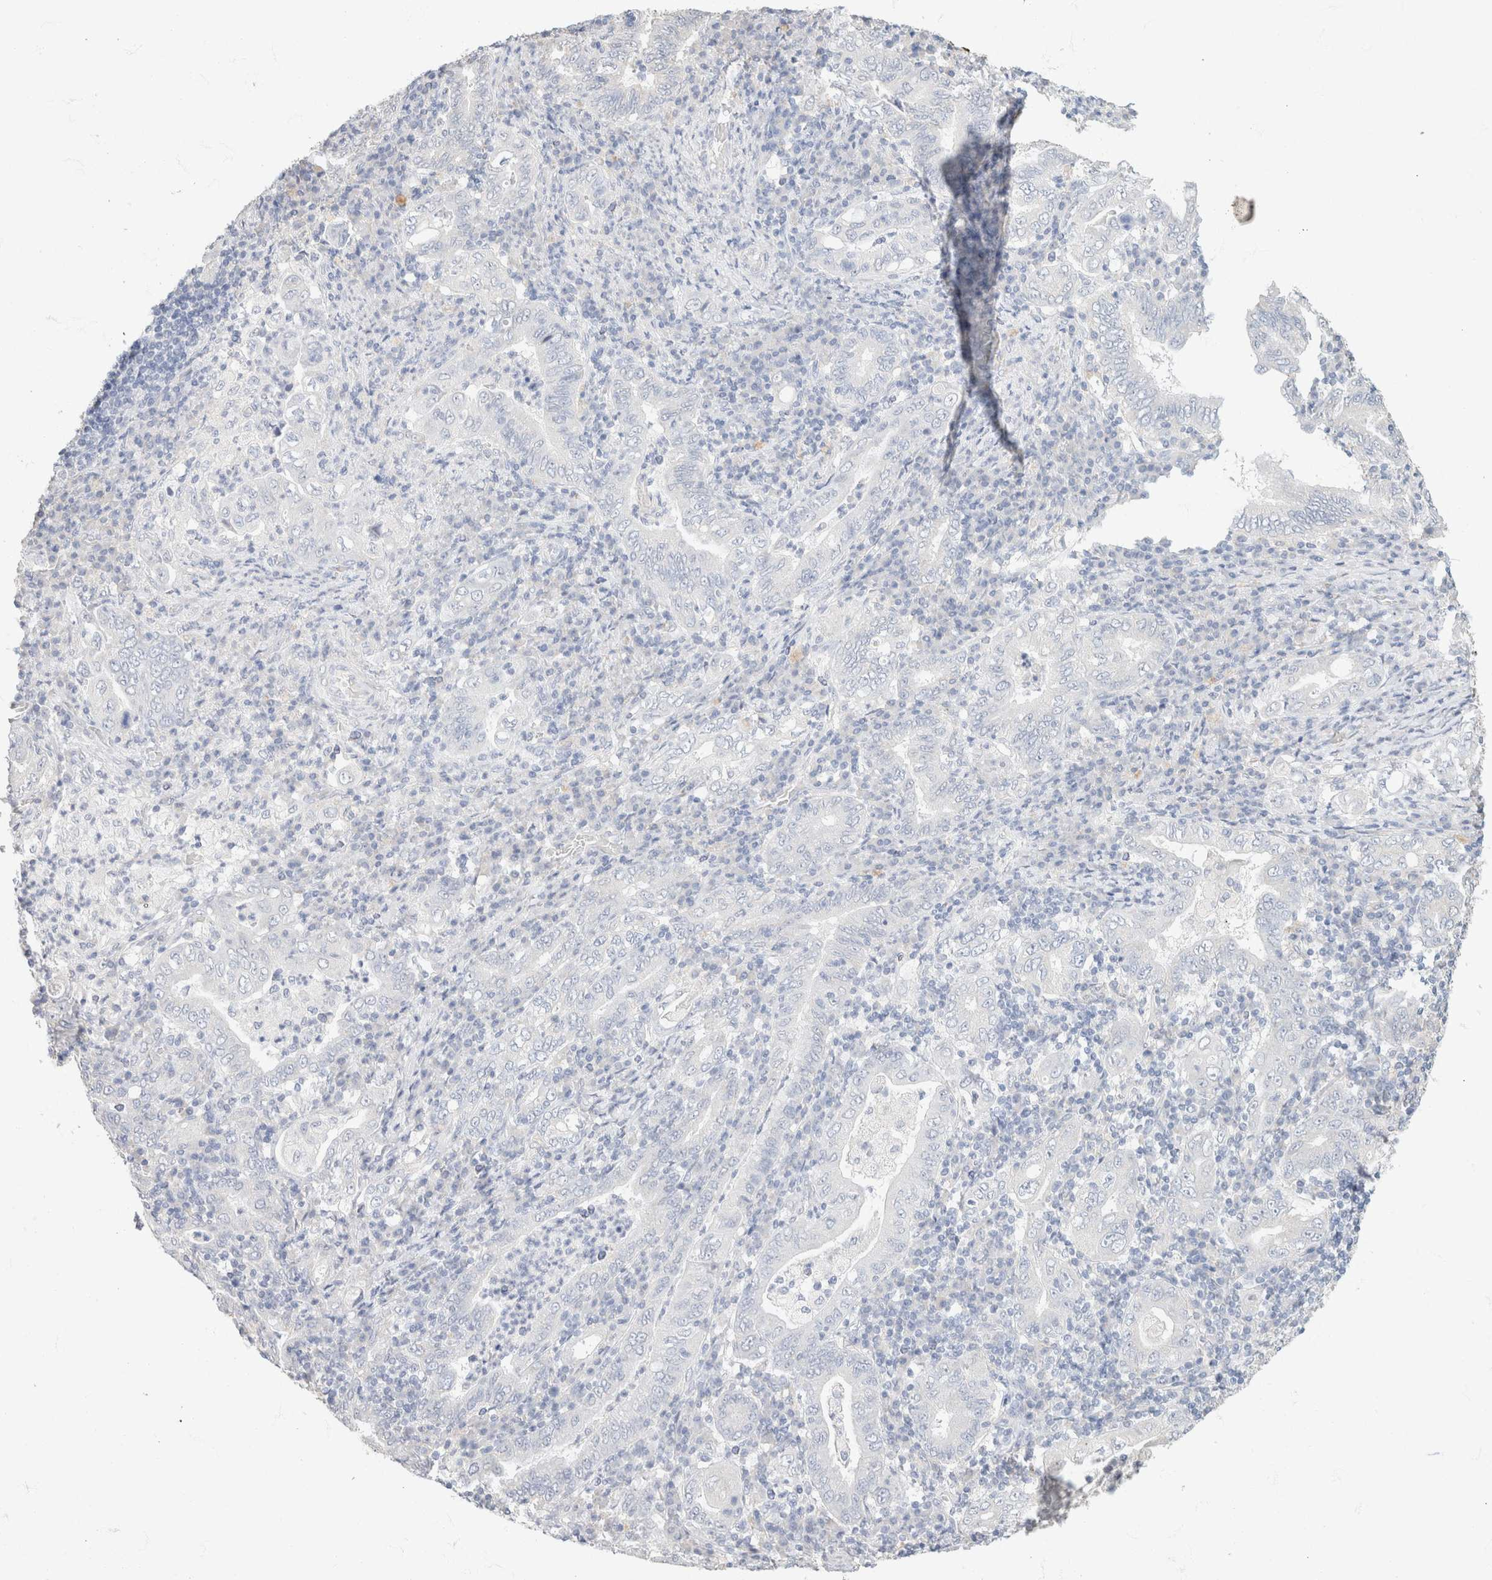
{"staining": {"intensity": "negative", "quantity": "none", "location": "none"}, "tissue": "stomach cancer", "cell_type": "Tumor cells", "image_type": "cancer", "snomed": [{"axis": "morphology", "description": "Normal tissue, NOS"}, {"axis": "morphology", "description": "Adenocarcinoma, NOS"}, {"axis": "topography", "description": "Esophagus"}, {"axis": "topography", "description": "Stomach, upper"}, {"axis": "topography", "description": "Peripheral nerve tissue"}], "caption": "This is a micrograph of immunohistochemistry (IHC) staining of adenocarcinoma (stomach), which shows no expression in tumor cells.", "gene": "CA12", "patient": {"sex": "male", "age": 62}}